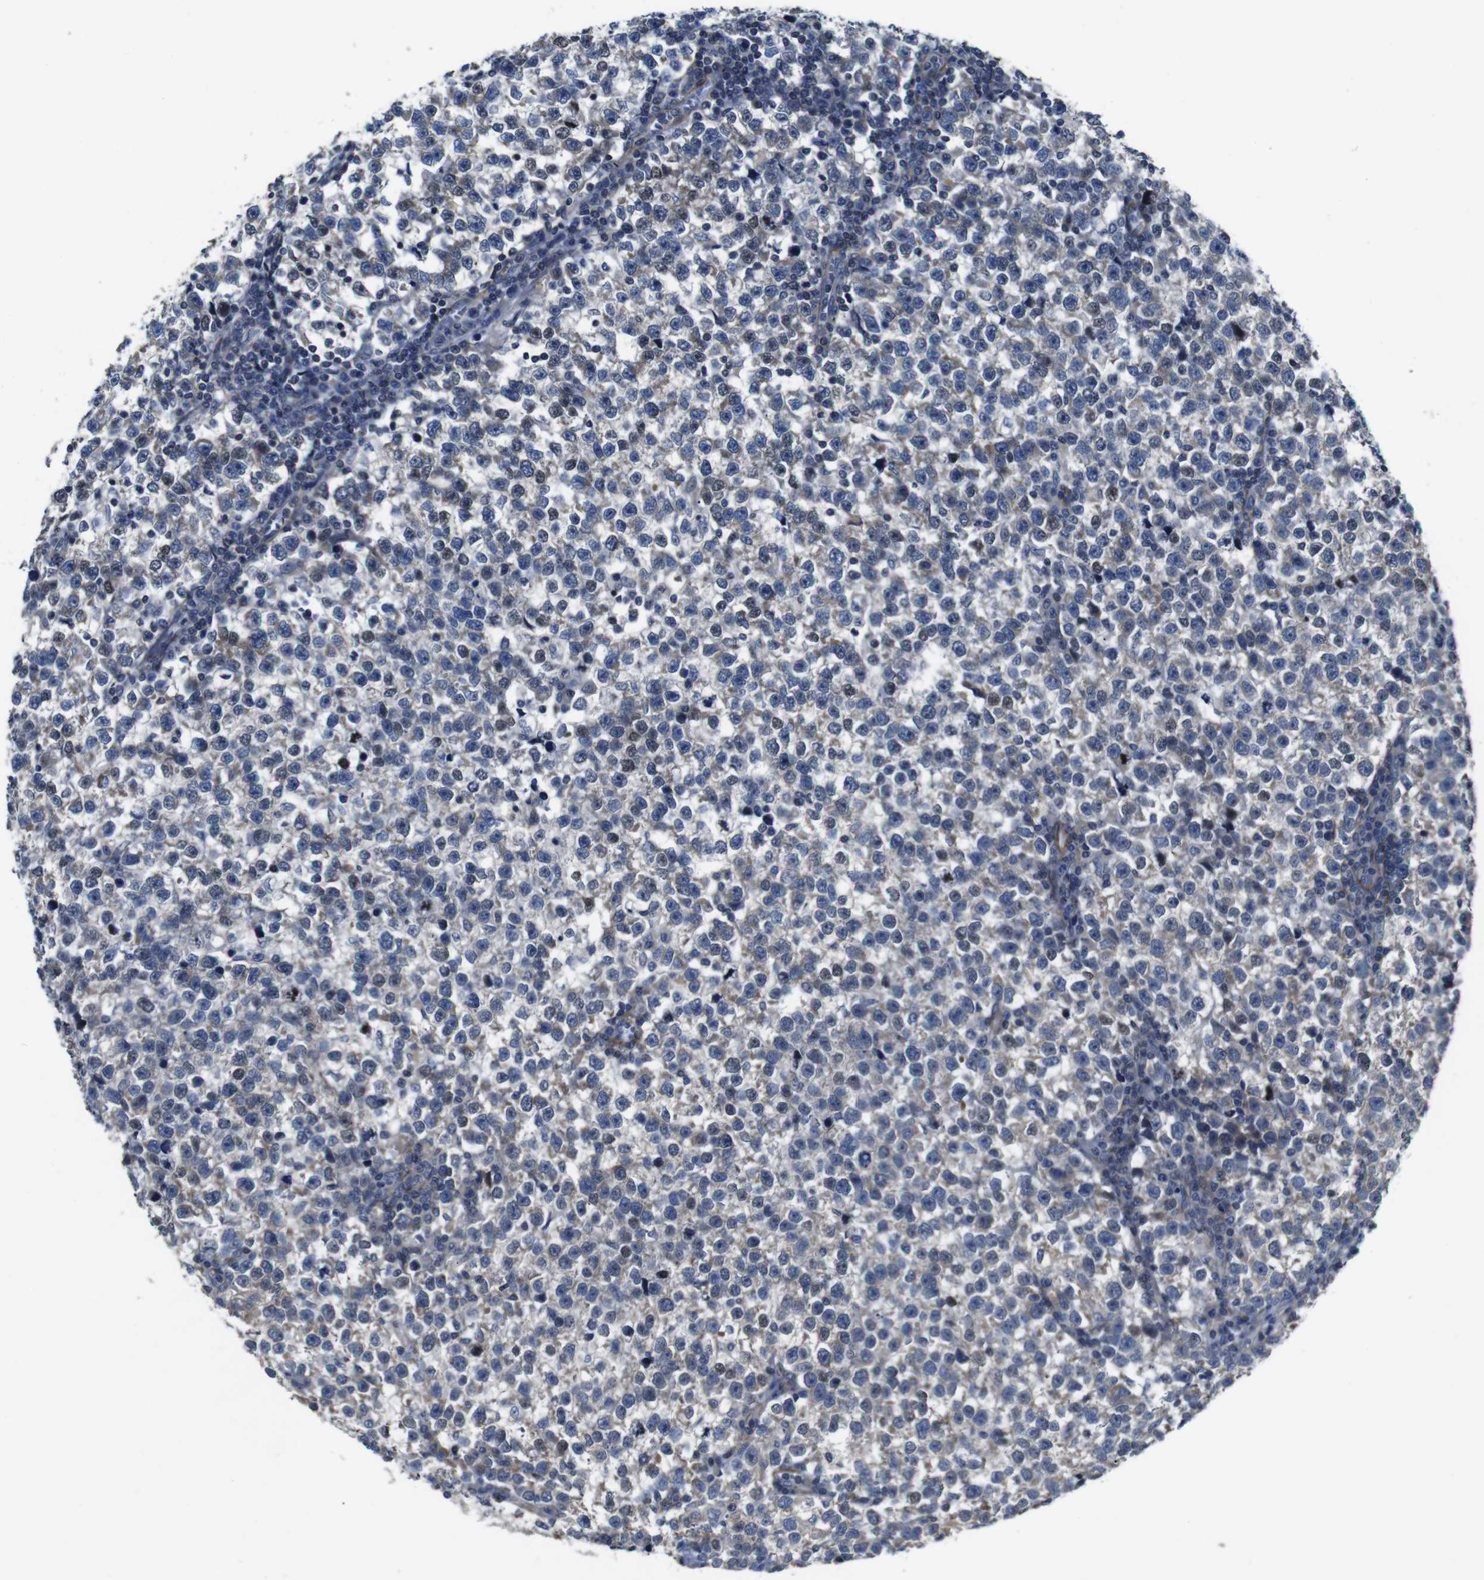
{"staining": {"intensity": "weak", "quantity": "<25%", "location": "cytoplasmic/membranous,nuclear"}, "tissue": "testis cancer", "cell_type": "Tumor cells", "image_type": "cancer", "snomed": [{"axis": "morphology", "description": "Normal tissue, NOS"}, {"axis": "morphology", "description": "Seminoma, NOS"}, {"axis": "topography", "description": "Testis"}], "caption": "Protein analysis of seminoma (testis) shows no significant expression in tumor cells.", "gene": "GGT7", "patient": {"sex": "male", "age": 43}}